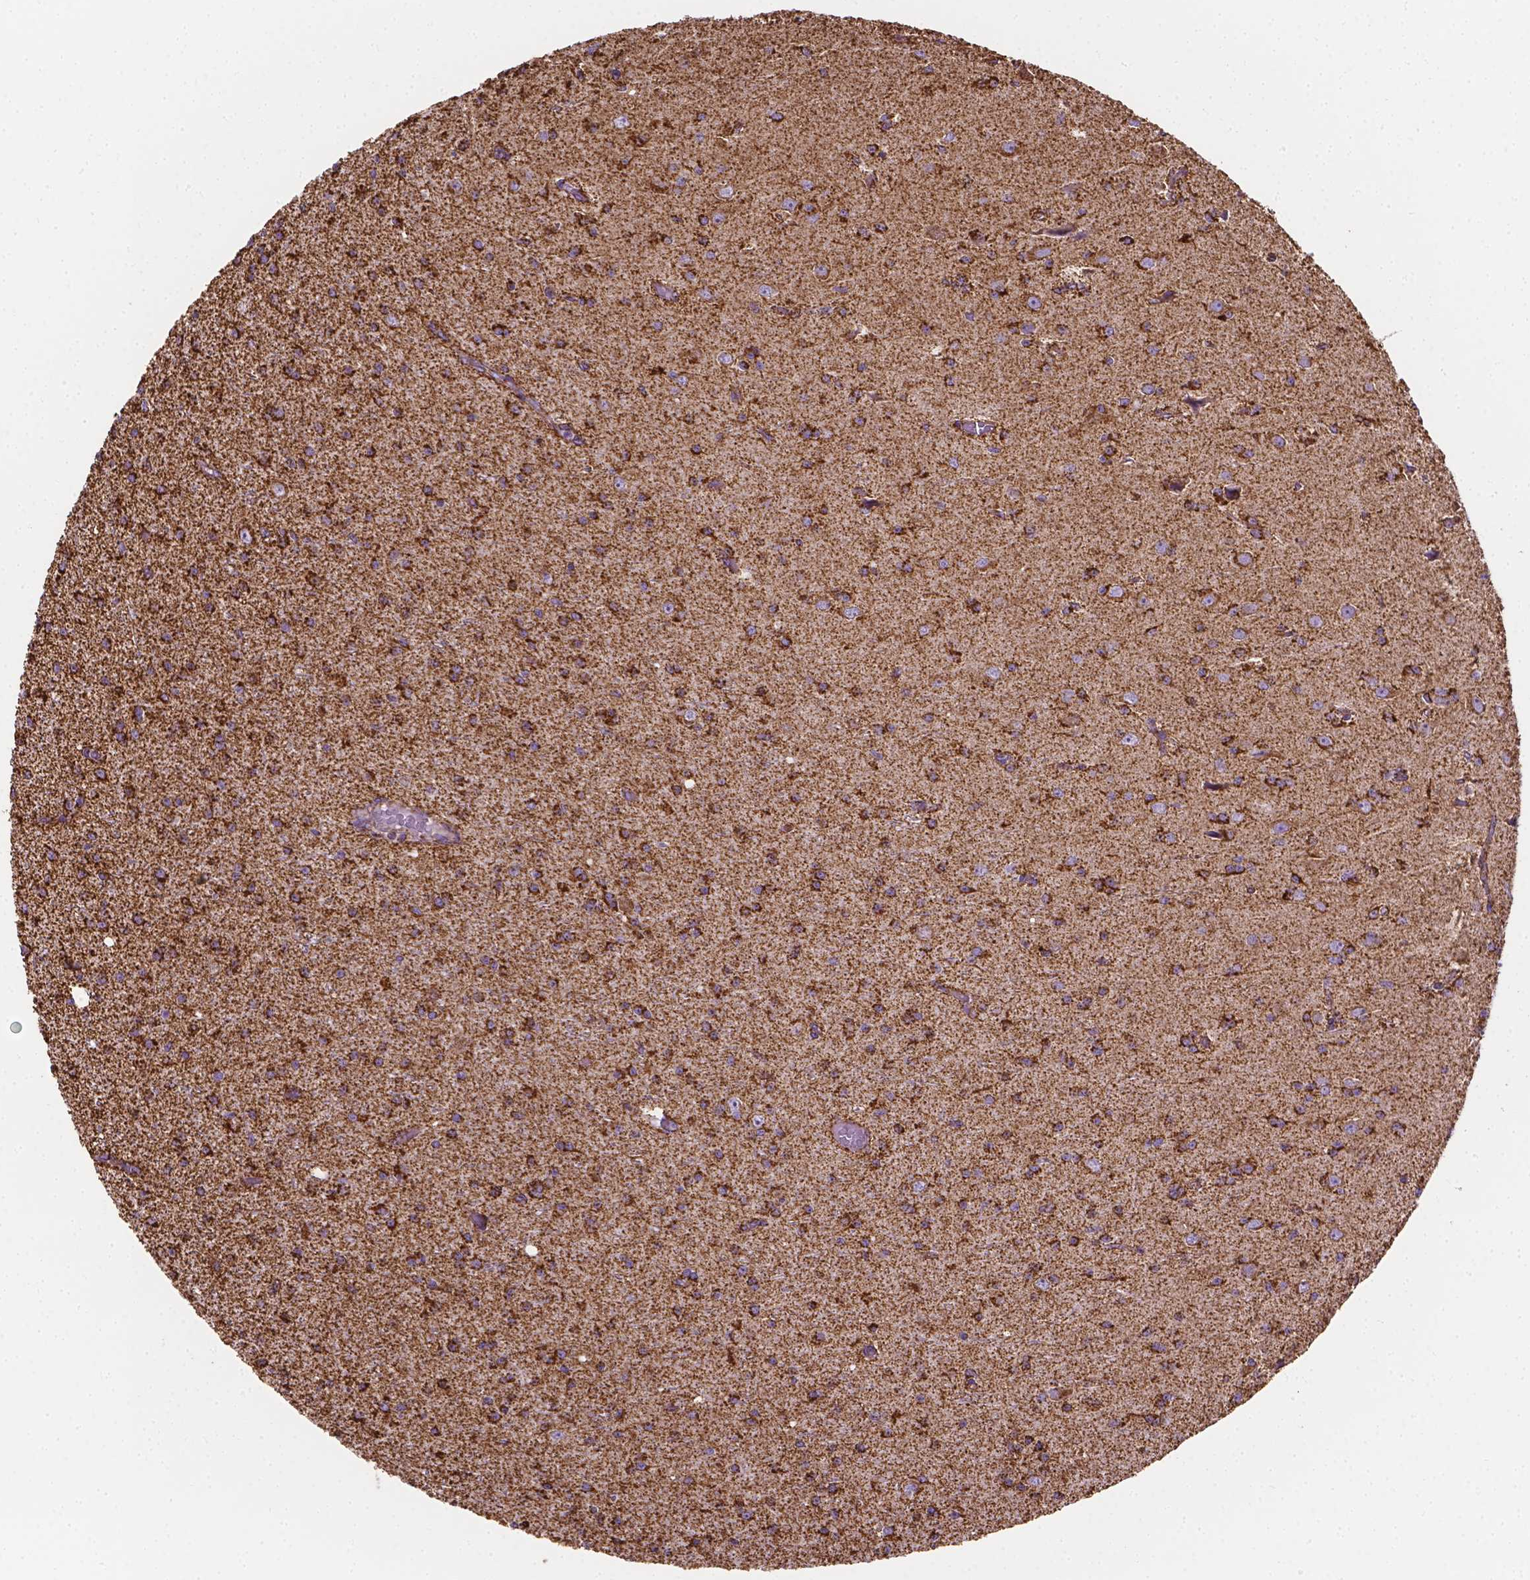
{"staining": {"intensity": "strong", "quantity": ">75%", "location": "cytoplasmic/membranous"}, "tissue": "glioma", "cell_type": "Tumor cells", "image_type": "cancer", "snomed": [{"axis": "morphology", "description": "Glioma, malignant, Low grade"}, {"axis": "topography", "description": "Brain"}], "caption": "DAB immunohistochemical staining of malignant glioma (low-grade) demonstrates strong cytoplasmic/membranous protein positivity in about >75% of tumor cells.", "gene": "RMDN3", "patient": {"sex": "male", "age": 27}}